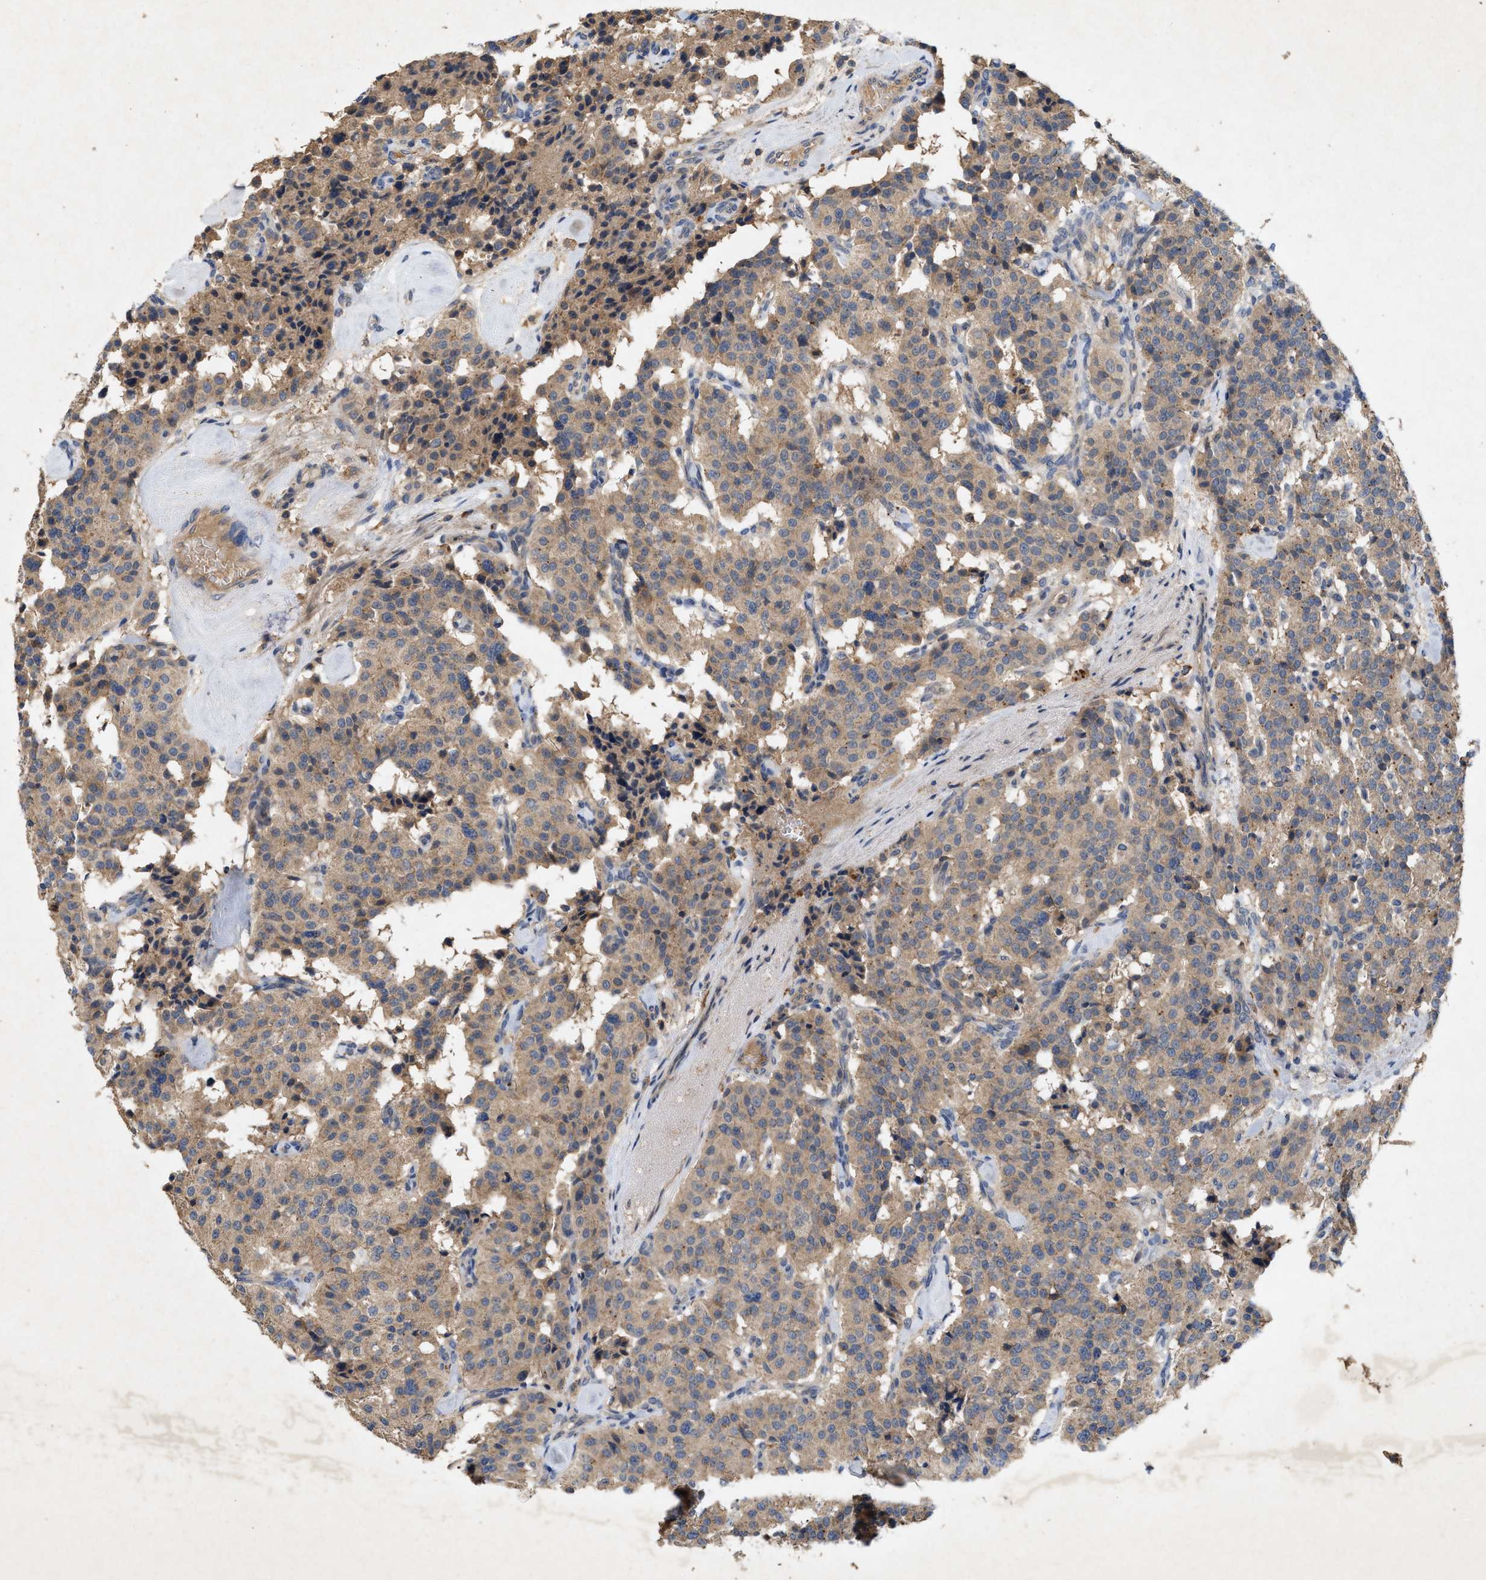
{"staining": {"intensity": "moderate", "quantity": ">75%", "location": "cytoplasmic/membranous"}, "tissue": "carcinoid", "cell_type": "Tumor cells", "image_type": "cancer", "snomed": [{"axis": "morphology", "description": "Carcinoid, malignant, NOS"}, {"axis": "topography", "description": "Lung"}], "caption": "Carcinoid (malignant) stained with DAB (3,3'-diaminobenzidine) immunohistochemistry (IHC) reveals medium levels of moderate cytoplasmic/membranous expression in about >75% of tumor cells. (Stains: DAB in brown, nuclei in blue, Microscopy: brightfield microscopy at high magnification).", "gene": "LPAR2", "patient": {"sex": "male", "age": 30}}